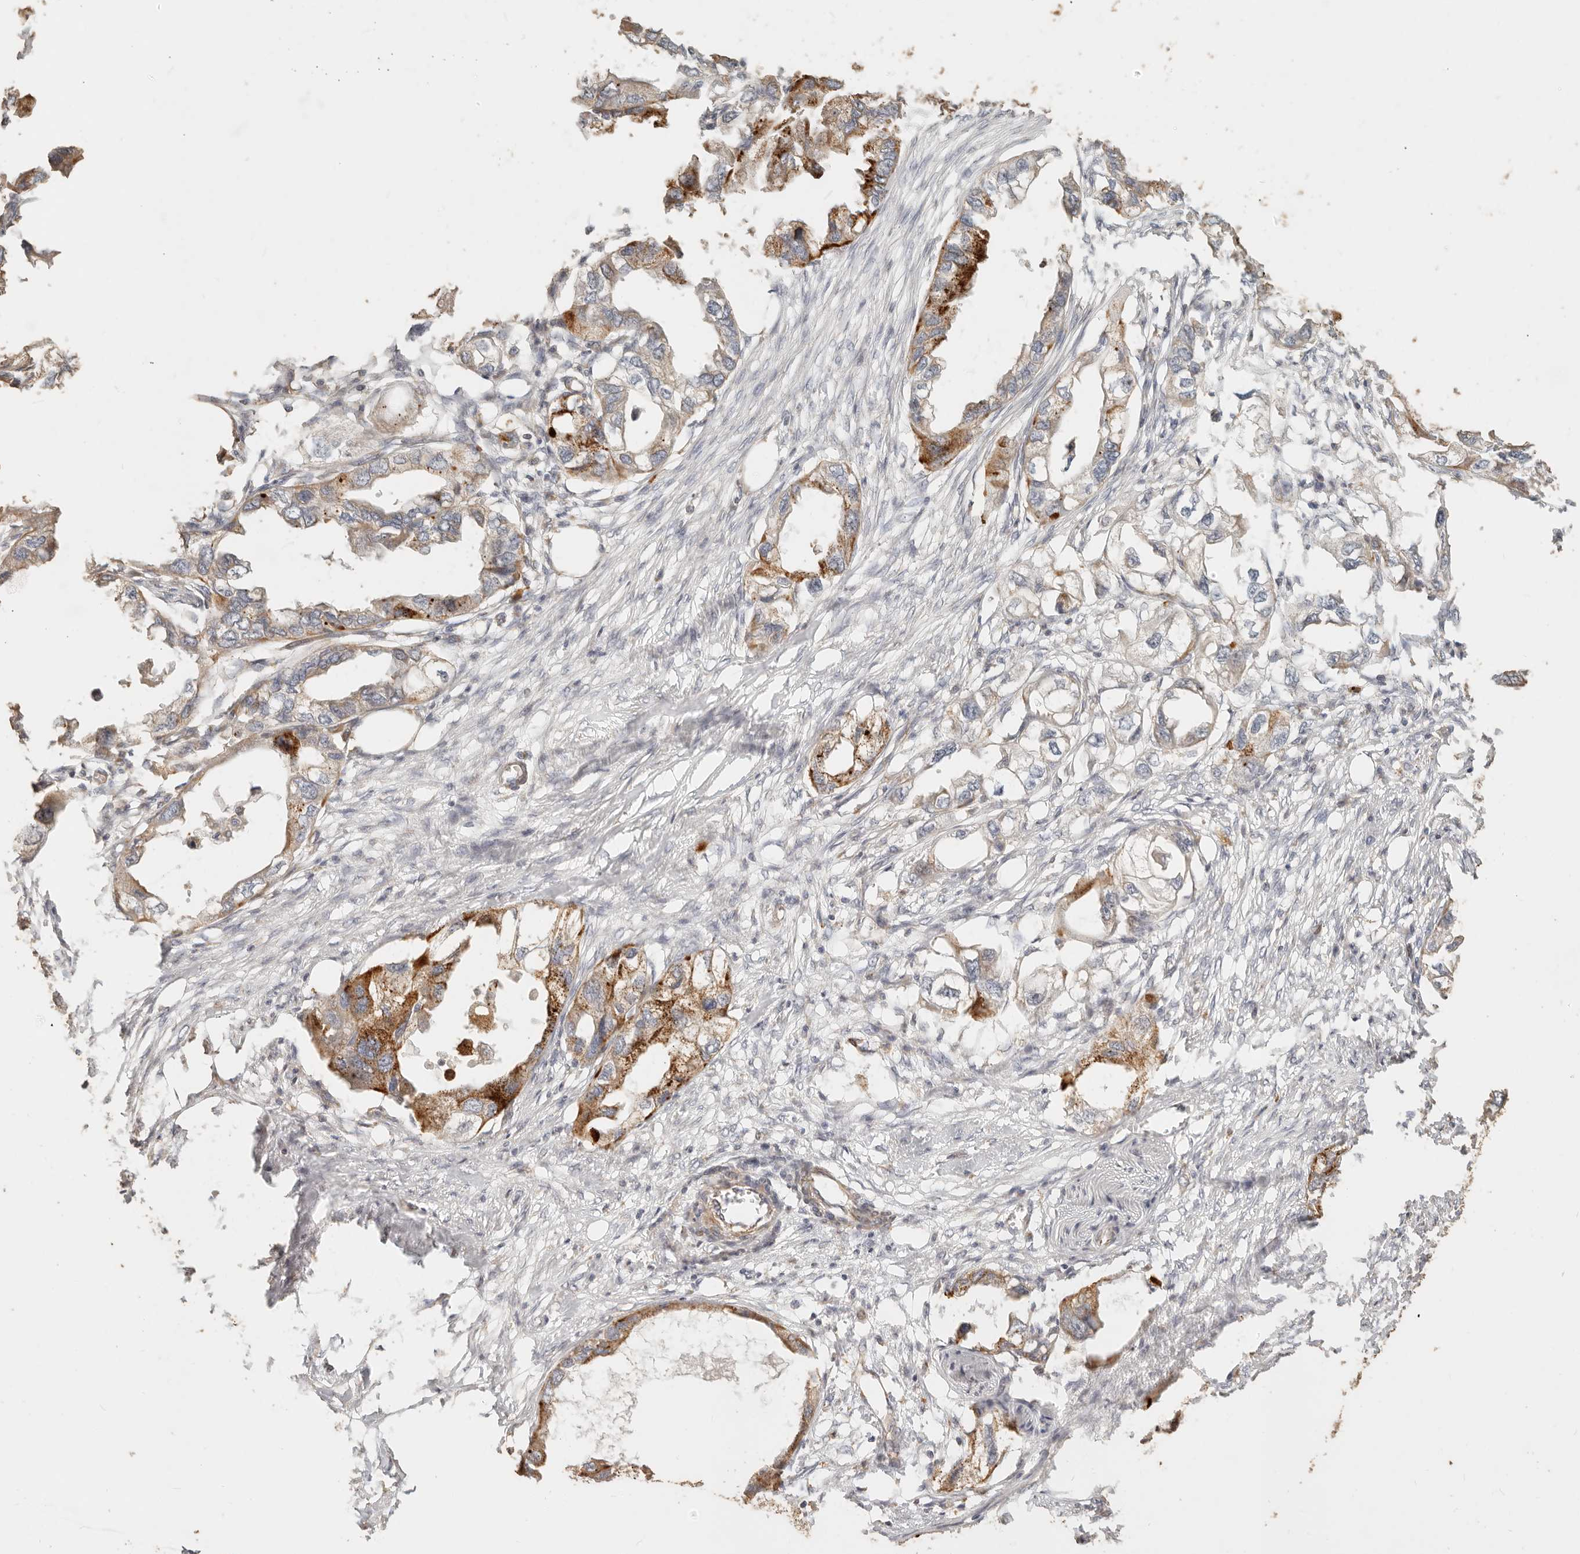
{"staining": {"intensity": "strong", "quantity": "<25%", "location": "cytoplasmic/membranous"}, "tissue": "endometrial cancer", "cell_type": "Tumor cells", "image_type": "cancer", "snomed": [{"axis": "morphology", "description": "Adenocarcinoma, NOS"}, {"axis": "morphology", "description": "Adenocarcinoma, metastatic, NOS"}, {"axis": "topography", "description": "Adipose tissue"}, {"axis": "topography", "description": "Endometrium"}], "caption": "Protein expression analysis of endometrial cancer (metastatic adenocarcinoma) demonstrates strong cytoplasmic/membranous staining in approximately <25% of tumor cells.", "gene": "PTPN22", "patient": {"sex": "female", "age": 67}}